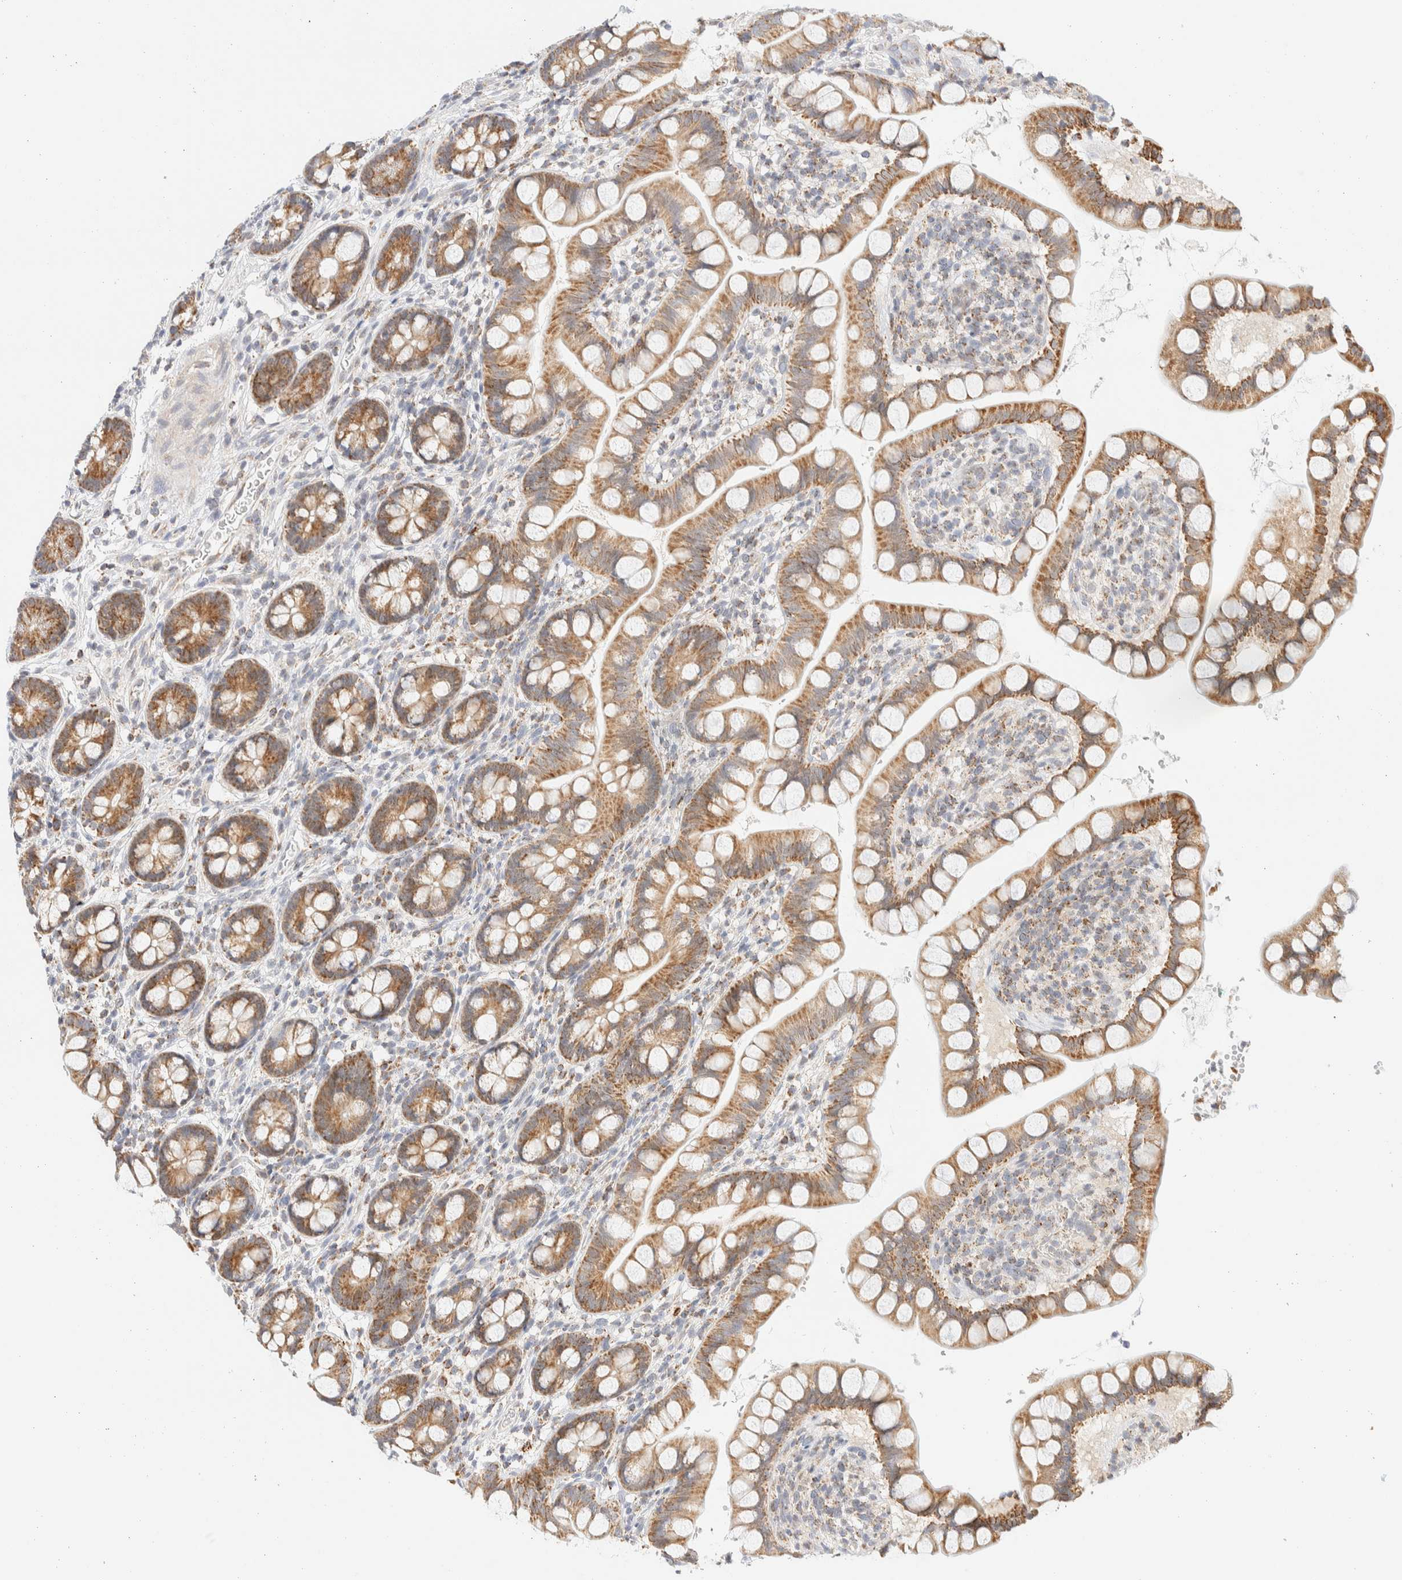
{"staining": {"intensity": "moderate", "quantity": ">75%", "location": "cytoplasmic/membranous"}, "tissue": "small intestine", "cell_type": "Glandular cells", "image_type": "normal", "snomed": [{"axis": "morphology", "description": "Normal tissue, NOS"}, {"axis": "topography", "description": "Small intestine"}], "caption": "IHC of normal small intestine displays medium levels of moderate cytoplasmic/membranous expression in about >75% of glandular cells.", "gene": "PPM1K", "patient": {"sex": "female", "age": 84}}